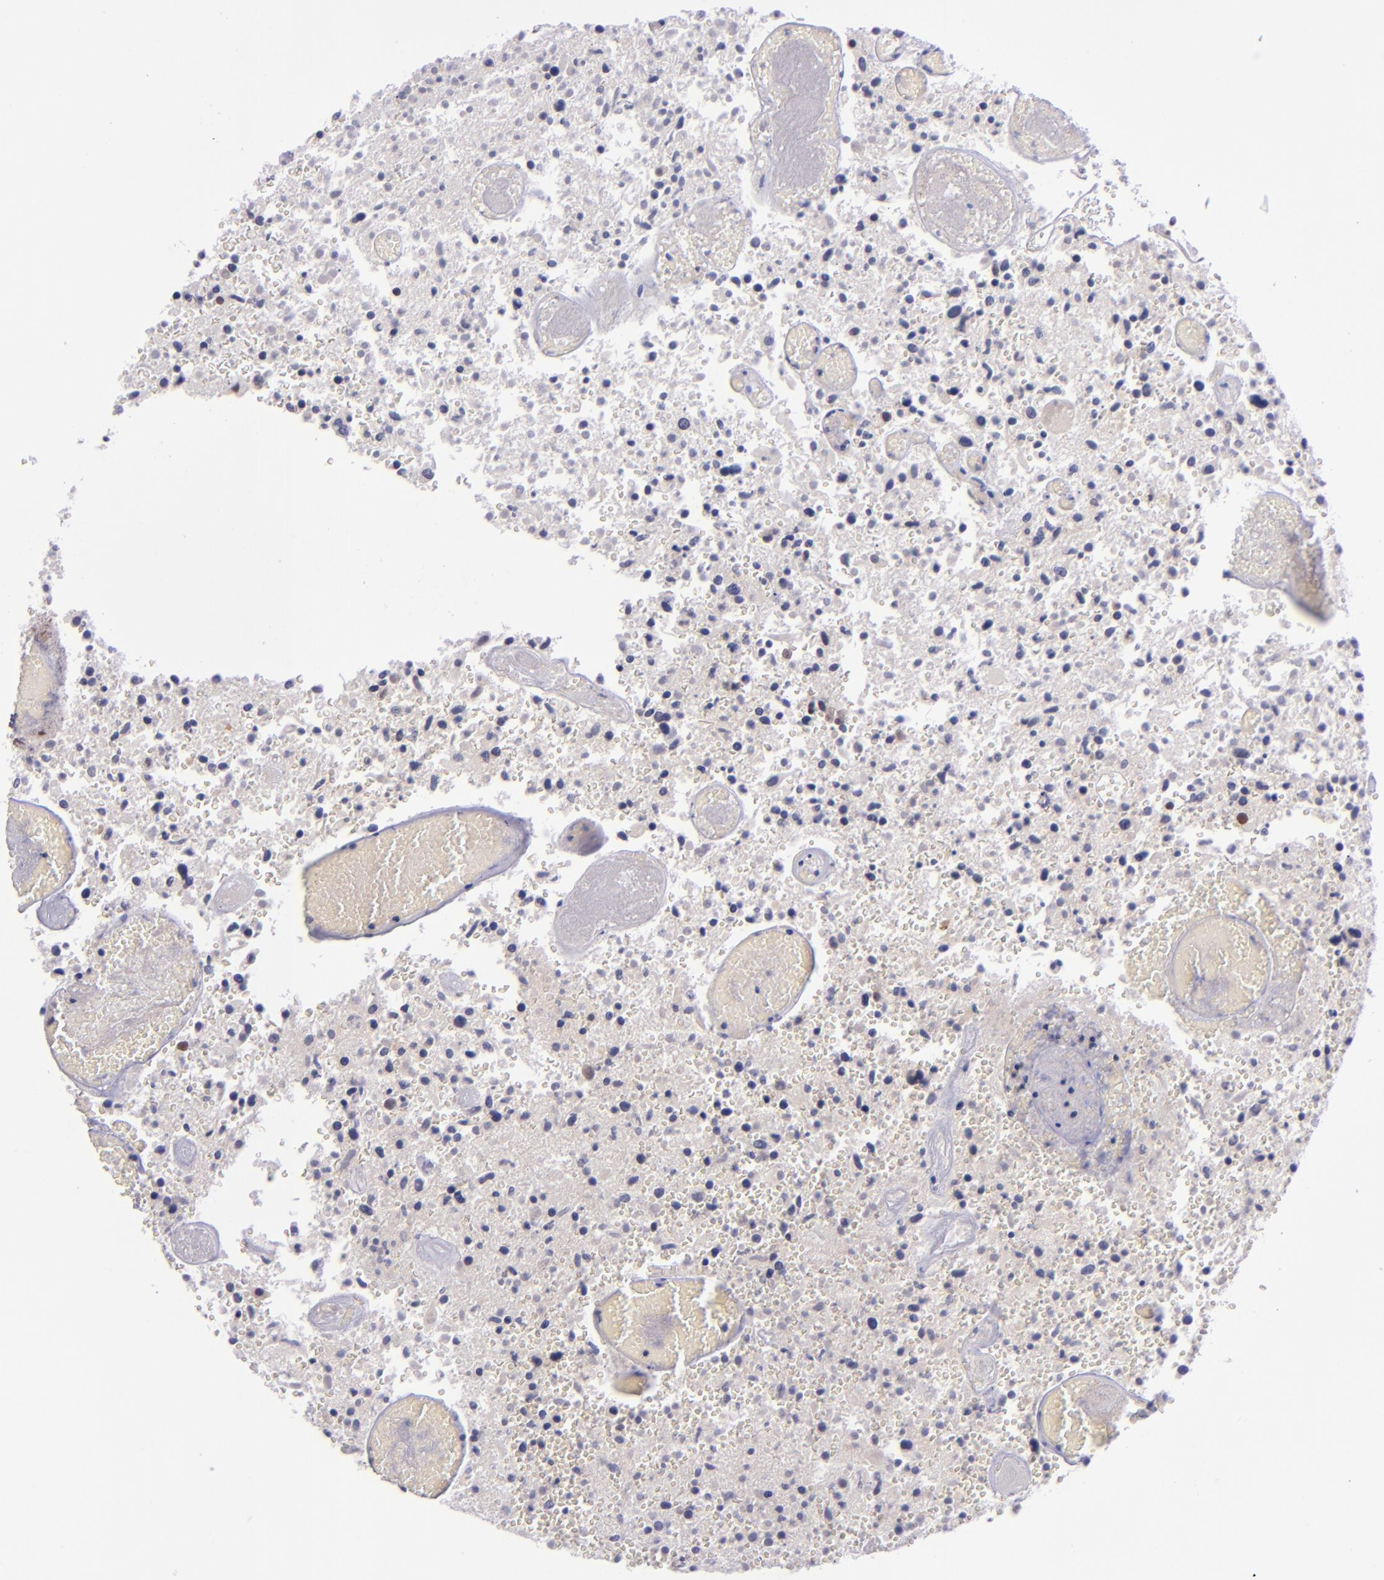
{"staining": {"intensity": "weak", "quantity": "<25%", "location": "nuclear"}, "tissue": "glioma", "cell_type": "Tumor cells", "image_type": "cancer", "snomed": [{"axis": "morphology", "description": "Glioma, malignant, High grade"}, {"axis": "topography", "description": "Brain"}], "caption": "This is a image of IHC staining of malignant high-grade glioma, which shows no expression in tumor cells.", "gene": "BAG1", "patient": {"sex": "male", "age": 72}}